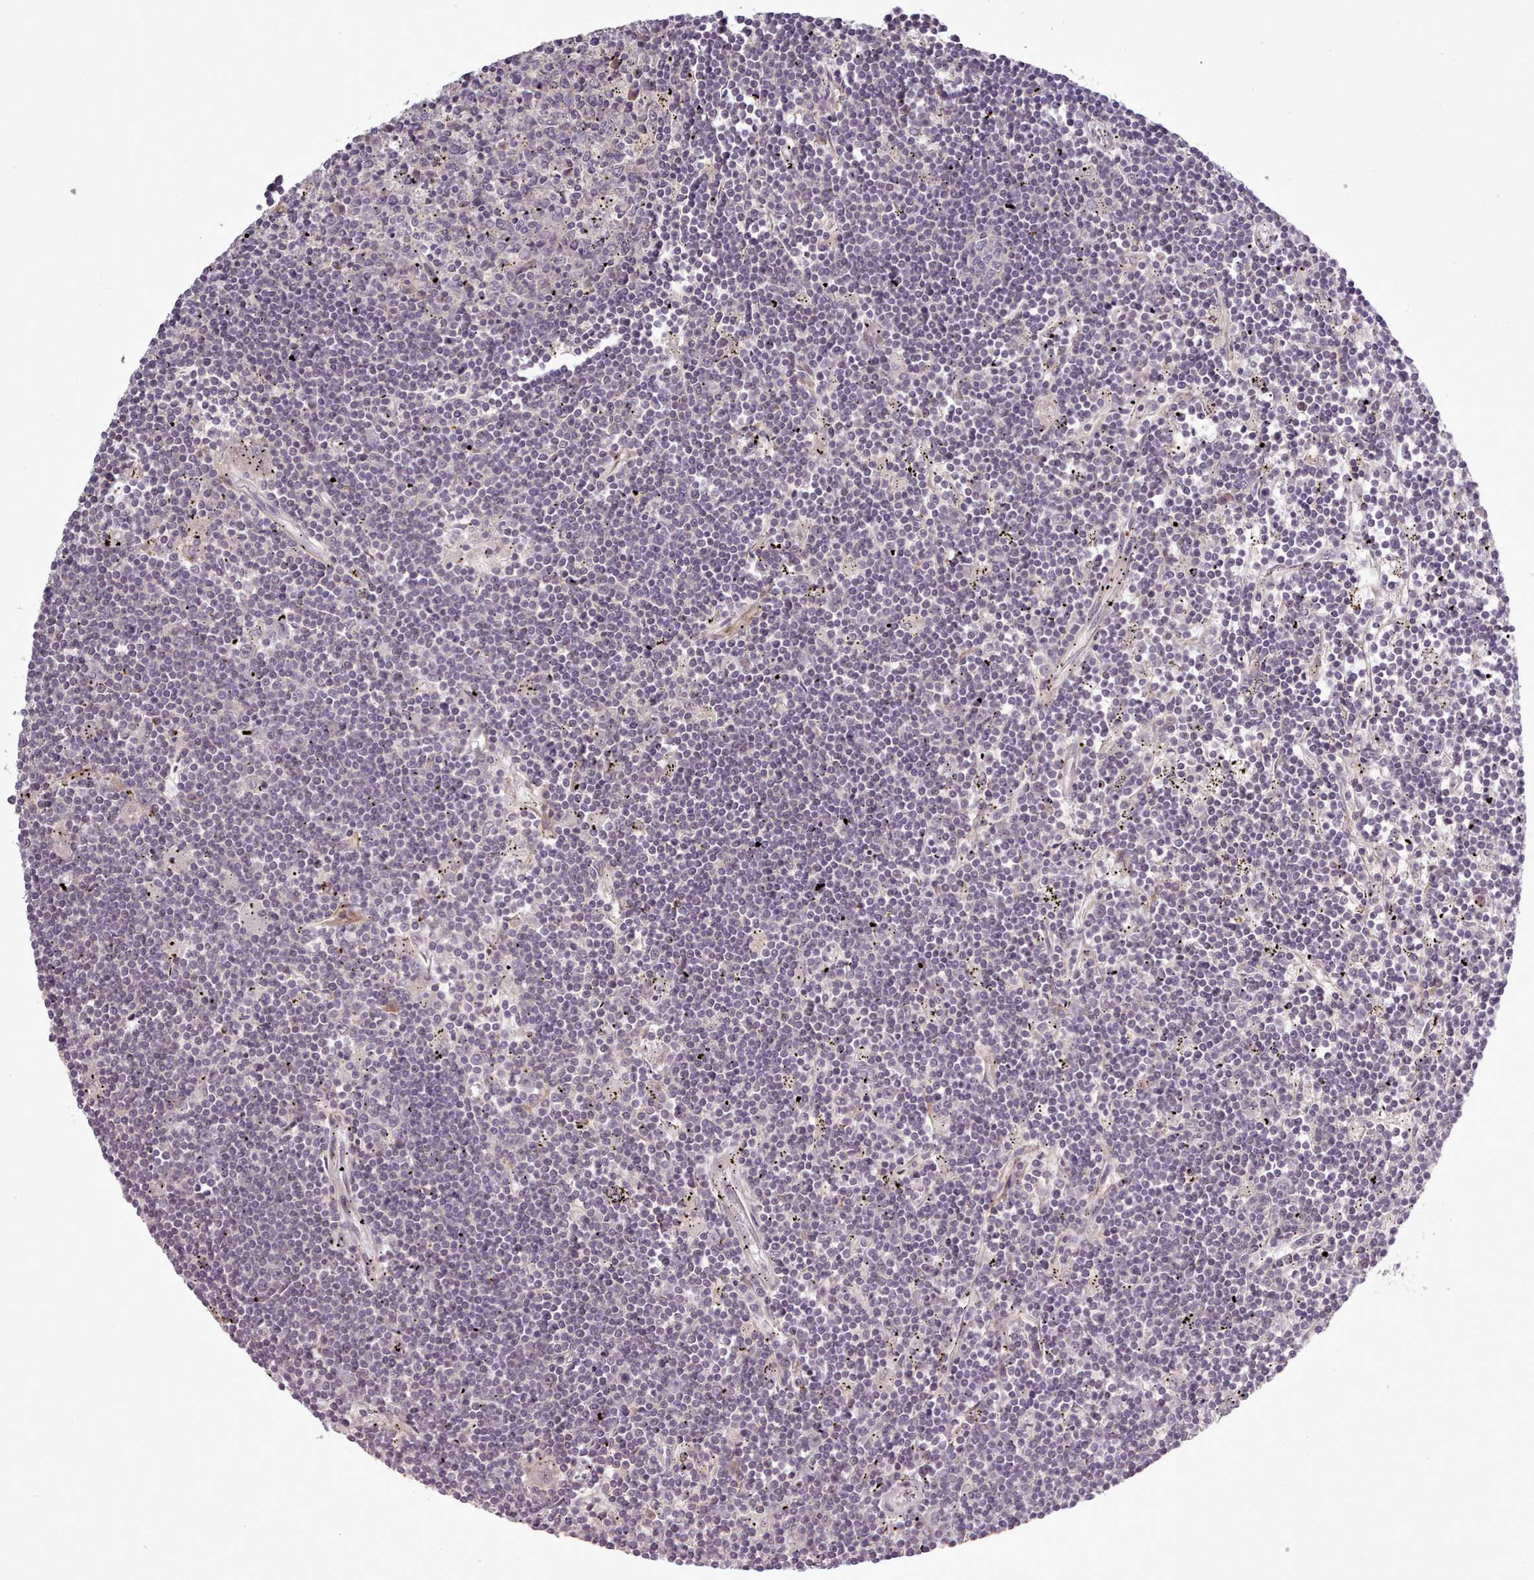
{"staining": {"intensity": "negative", "quantity": "none", "location": "none"}, "tissue": "lymphoma", "cell_type": "Tumor cells", "image_type": "cancer", "snomed": [{"axis": "morphology", "description": "Malignant lymphoma, non-Hodgkin's type, Low grade"}, {"axis": "topography", "description": "Spleen"}], "caption": "Tumor cells are negative for protein expression in human low-grade malignant lymphoma, non-Hodgkin's type.", "gene": "LEFTY2", "patient": {"sex": "male", "age": 76}}